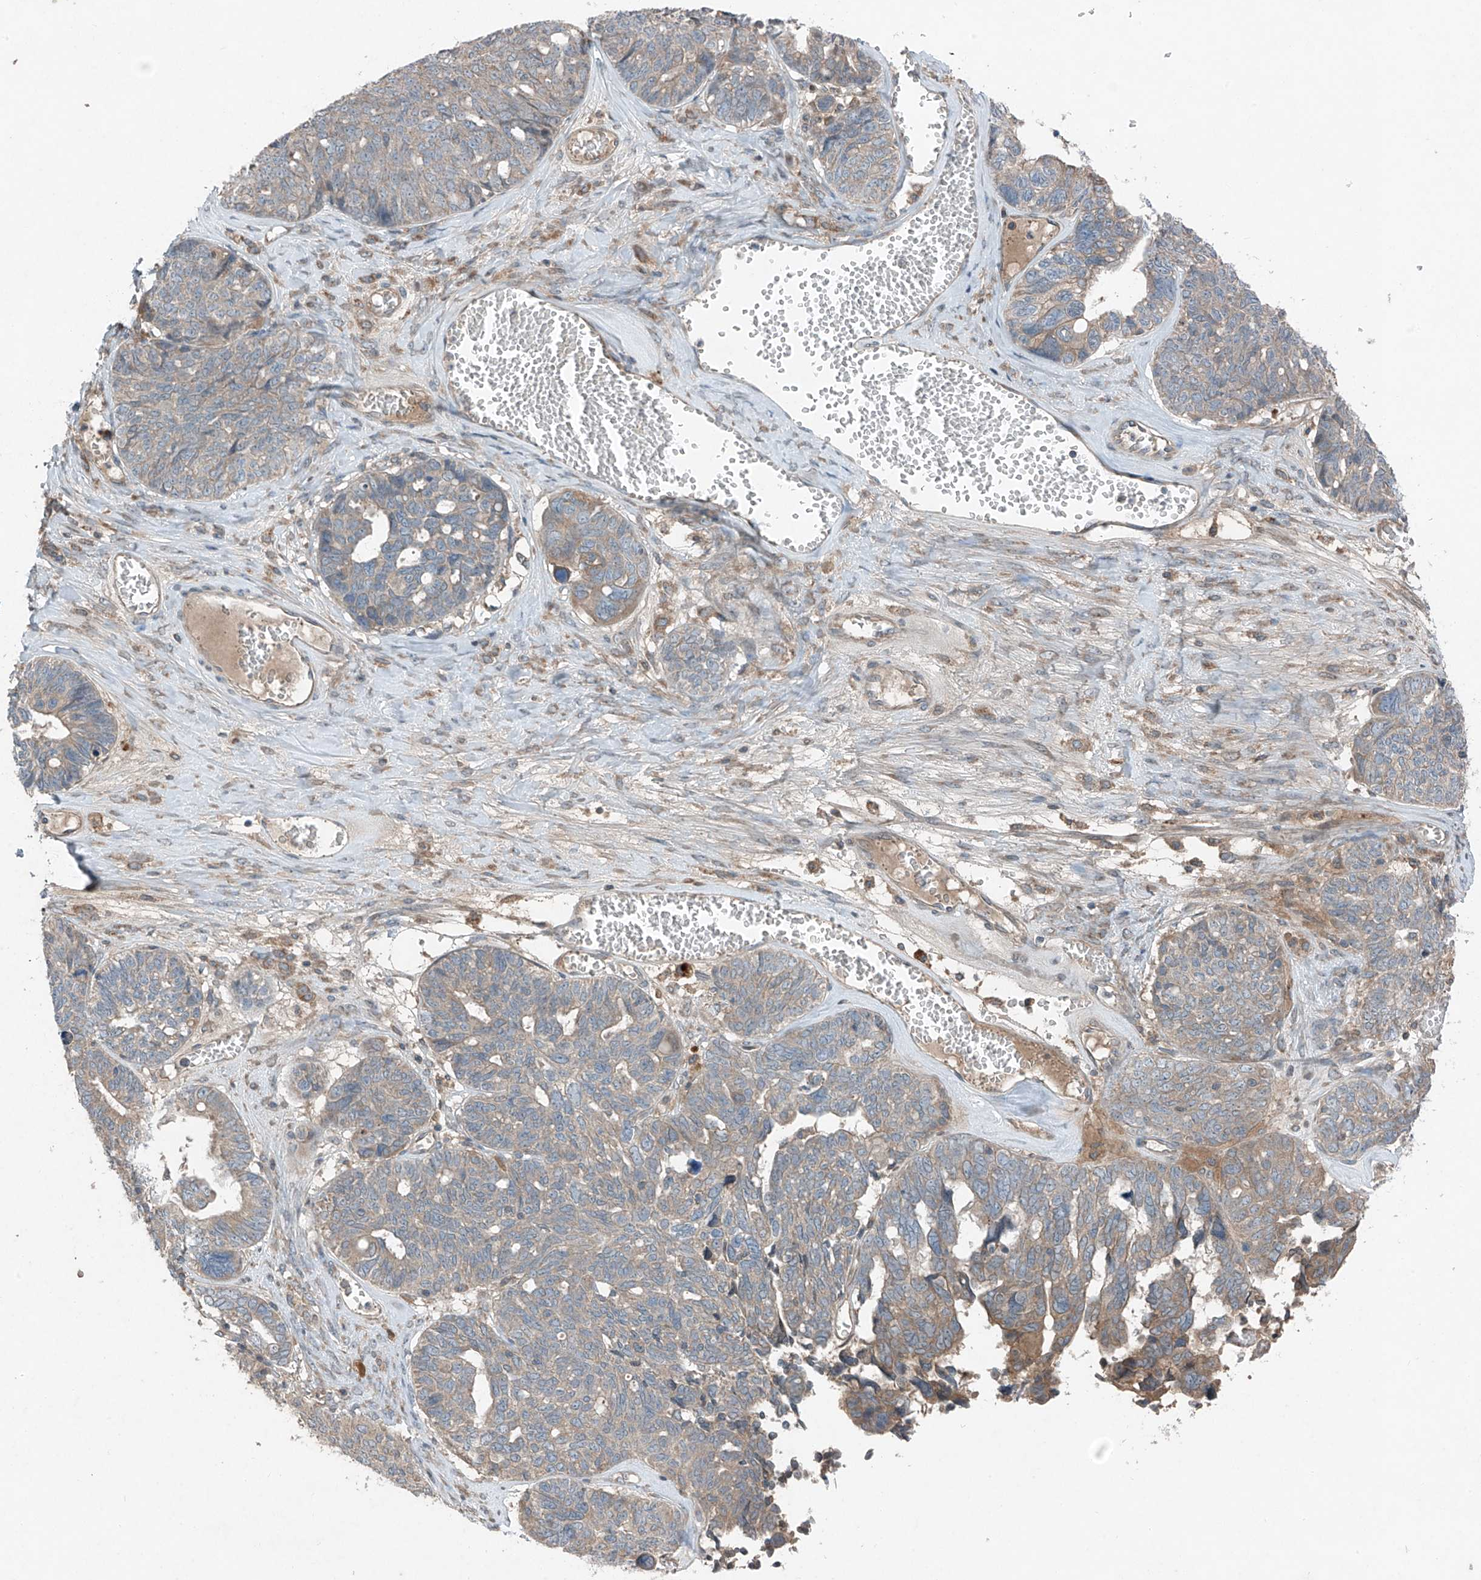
{"staining": {"intensity": "weak", "quantity": ">75%", "location": "cytoplasmic/membranous"}, "tissue": "ovarian cancer", "cell_type": "Tumor cells", "image_type": "cancer", "snomed": [{"axis": "morphology", "description": "Cystadenocarcinoma, serous, NOS"}, {"axis": "topography", "description": "Ovary"}], "caption": "Ovarian cancer stained with a protein marker exhibits weak staining in tumor cells.", "gene": "FOXRED2", "patient": {"sex": "female", "age": 79}}